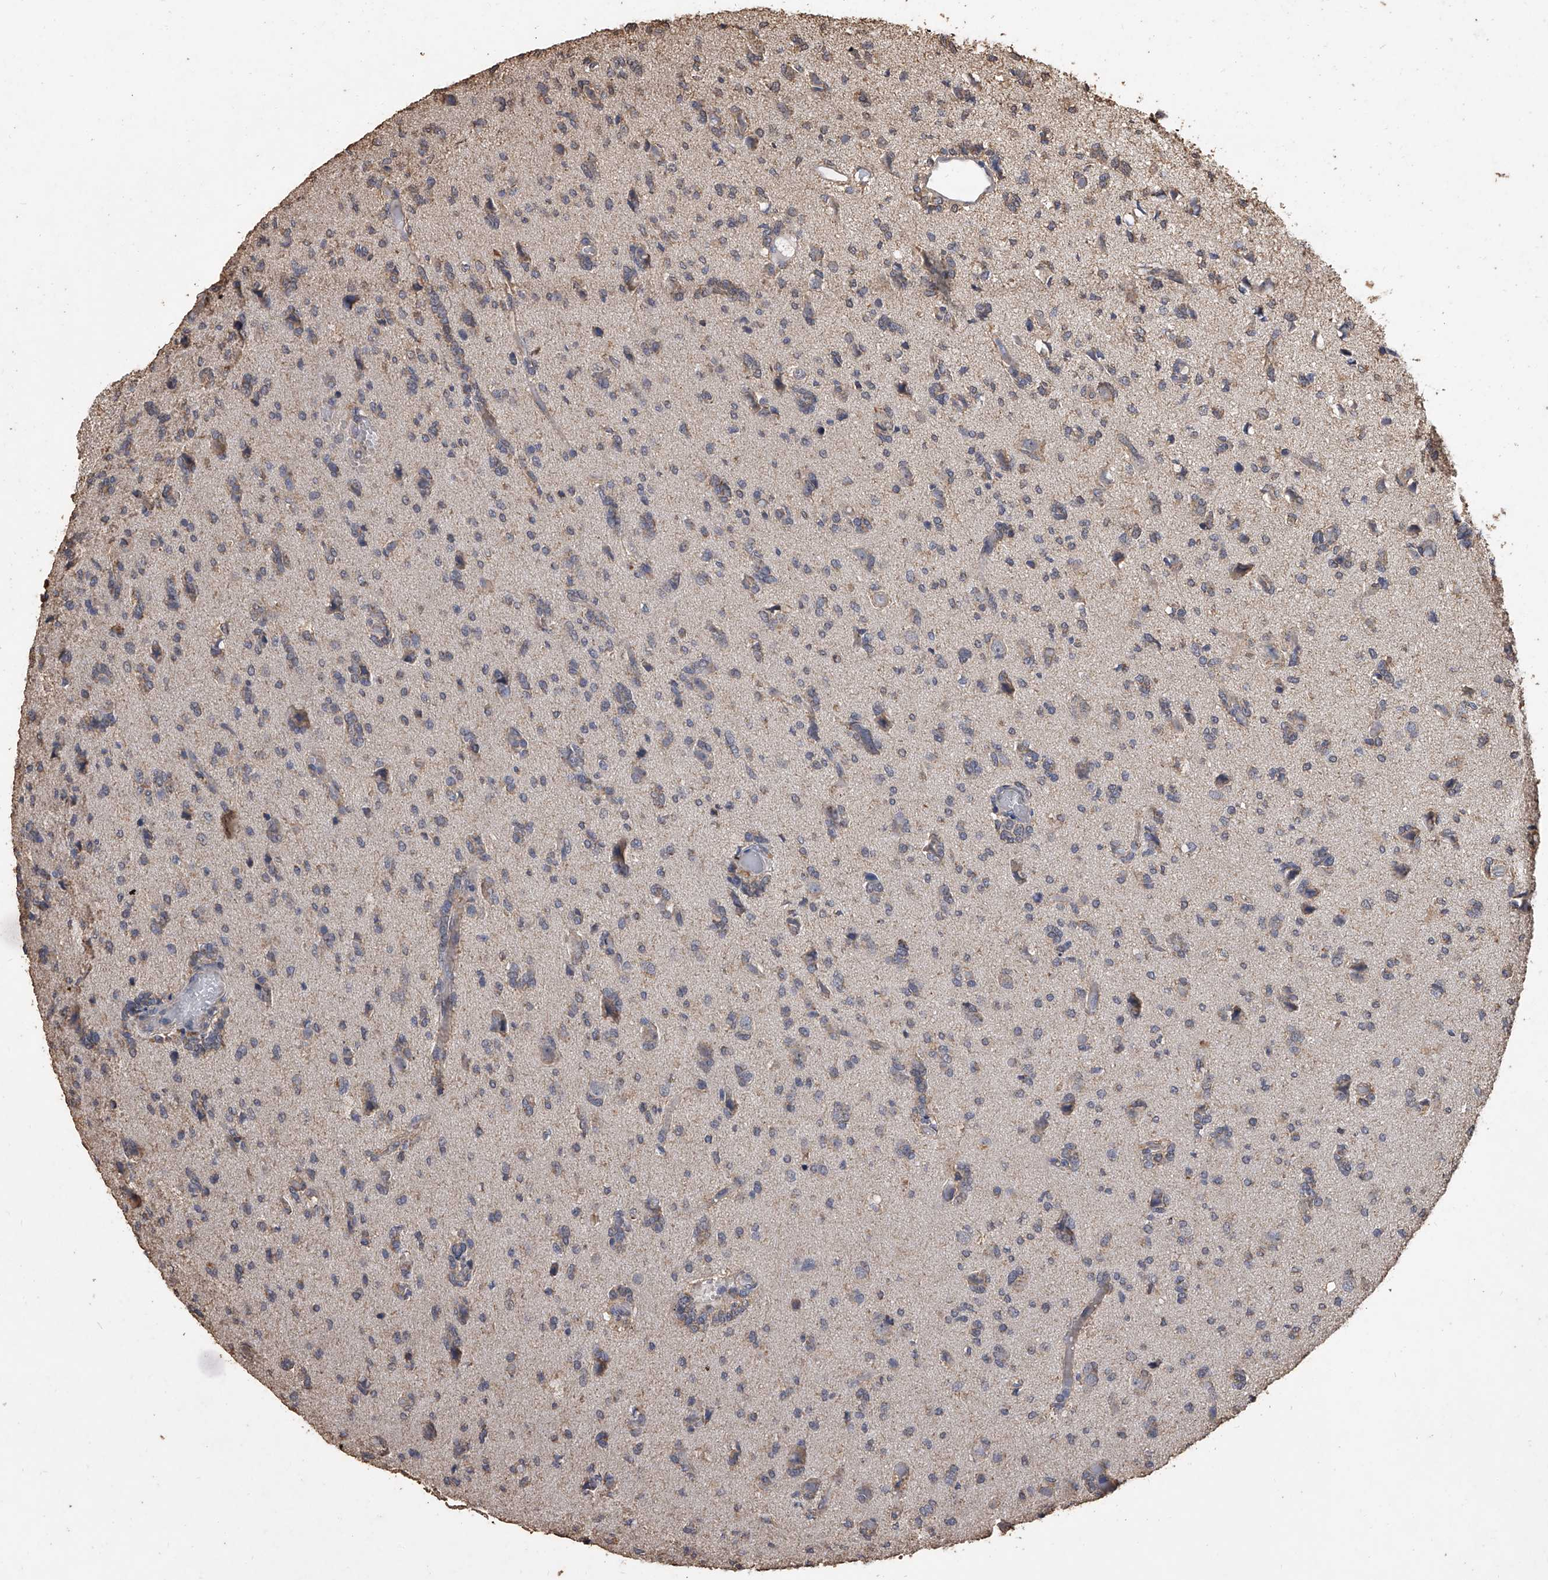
{"staining": {"intensity": "weak", "quantity": ">75%", "location": "cytoplasmic/membranous"}, "tissue": "glioma", "cell_type": "Tumor cells", "image_type": "cancer", "snomed": [{"axis": "morphology", "description": "Glioma, malignant, High grade"}, {"axis": "topography", "description": "Brain"}], "caption": "Glioma stained with IHC reveals weak cytoplasmic/membranous staining in approximately >75% of tumor cells. (Brightfield microscopy of DAB IHC at high magnification).", "gene": "MRPL28", "patient": {"sex": "female", "age": 59}}